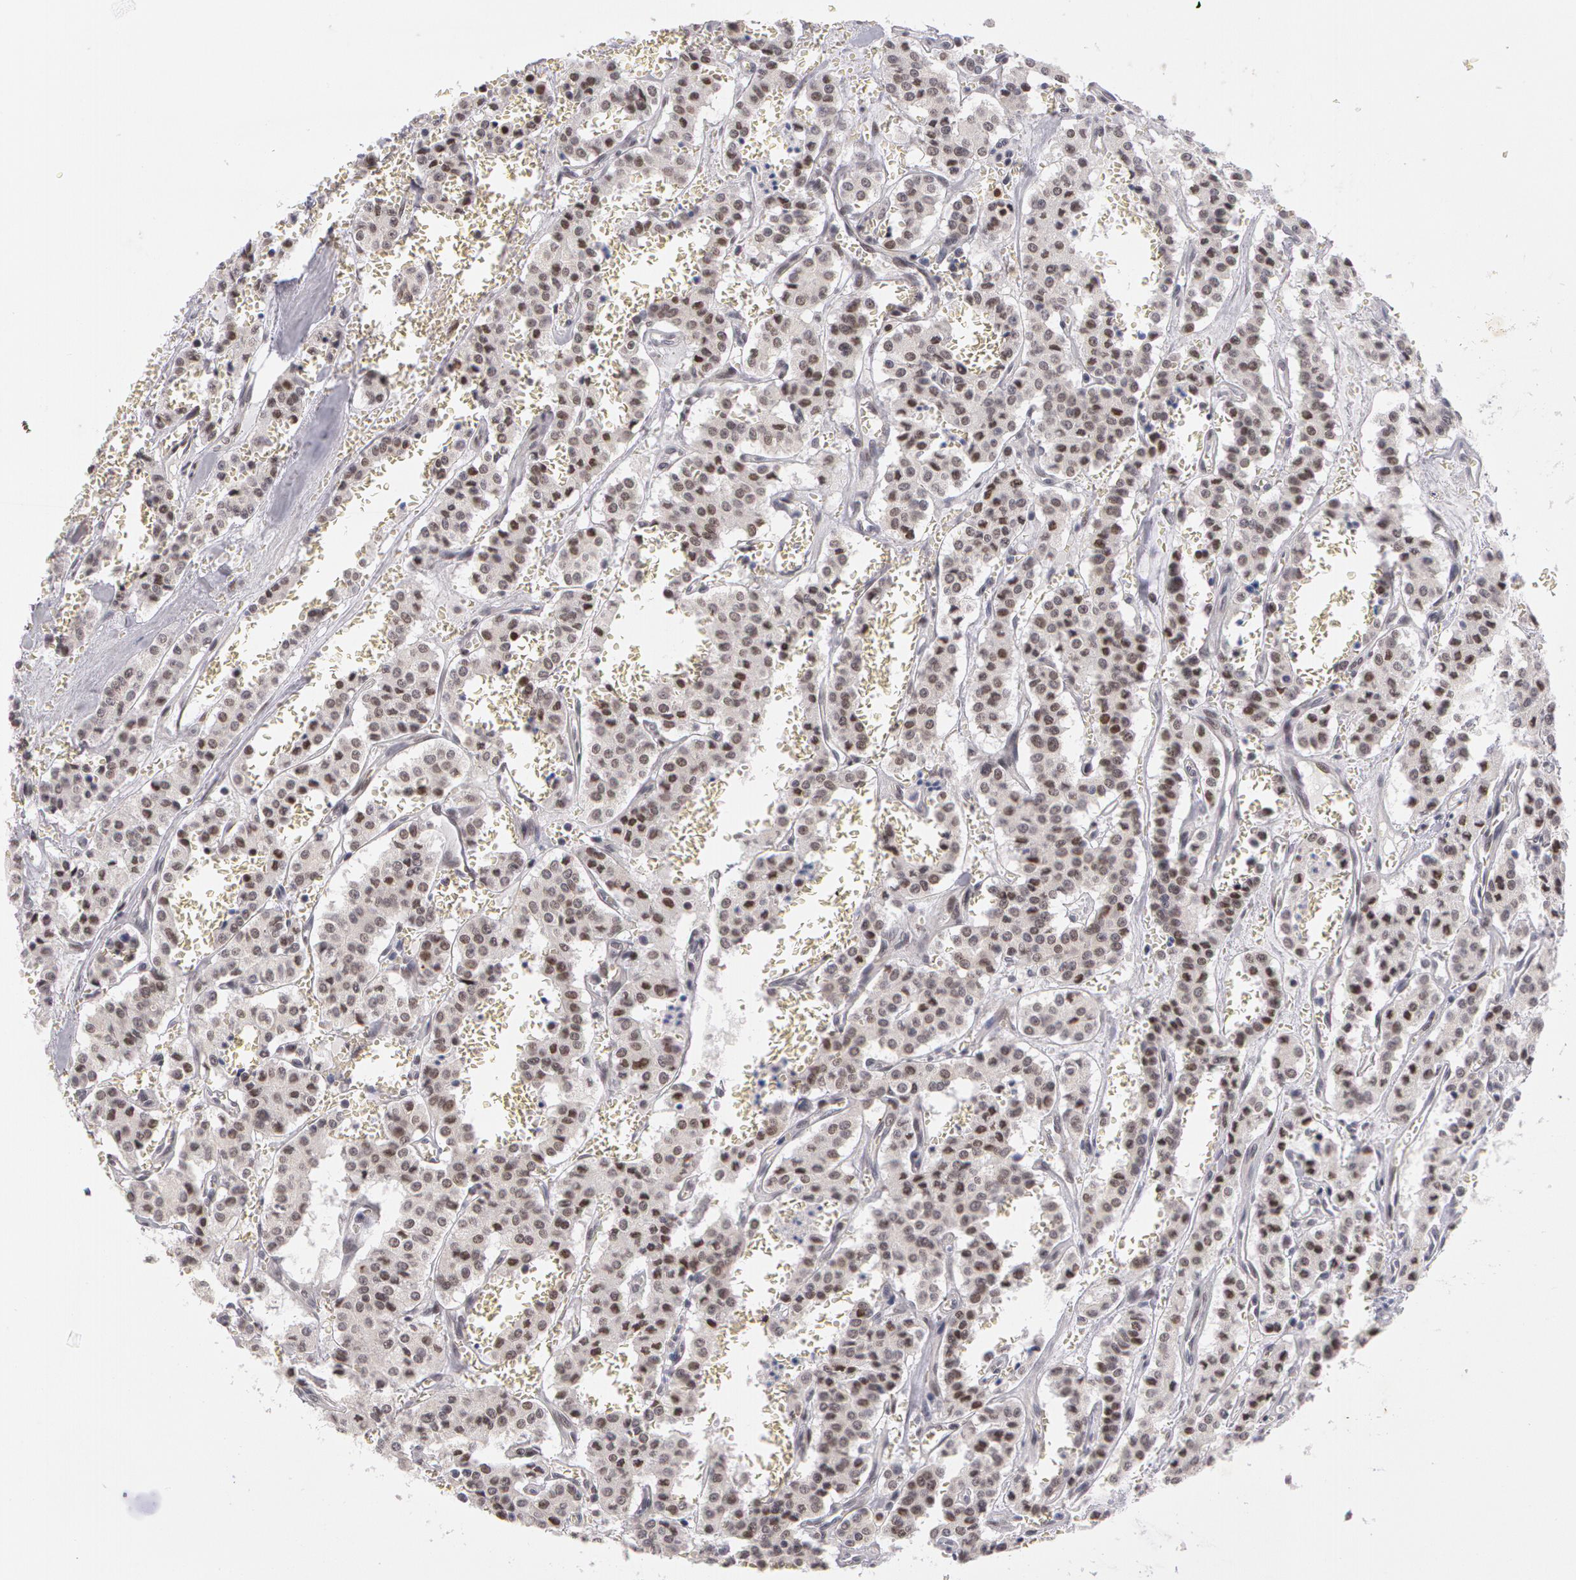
{"staining": {"intensity": "weak", "quantity": "25%-75%", "location": "nuclear"}, "tissue": "carcinoid", "cell_type": "Tumor cells", "image_type": "cancer", "snomed": [{"axis": "morphology", "description": "Carcinoid, malignant, NOS"}, {"axis": "topography", "description": "Bronchus"}], "caption": "Carcinoid (malignant) tissue exhibits weak nuclear positivity in about 25%-75% of tumor cells, visualized by immunohistochemistry.", "gene": "PRICKLE1", "patient": {"sex": "male", "age": 55}}